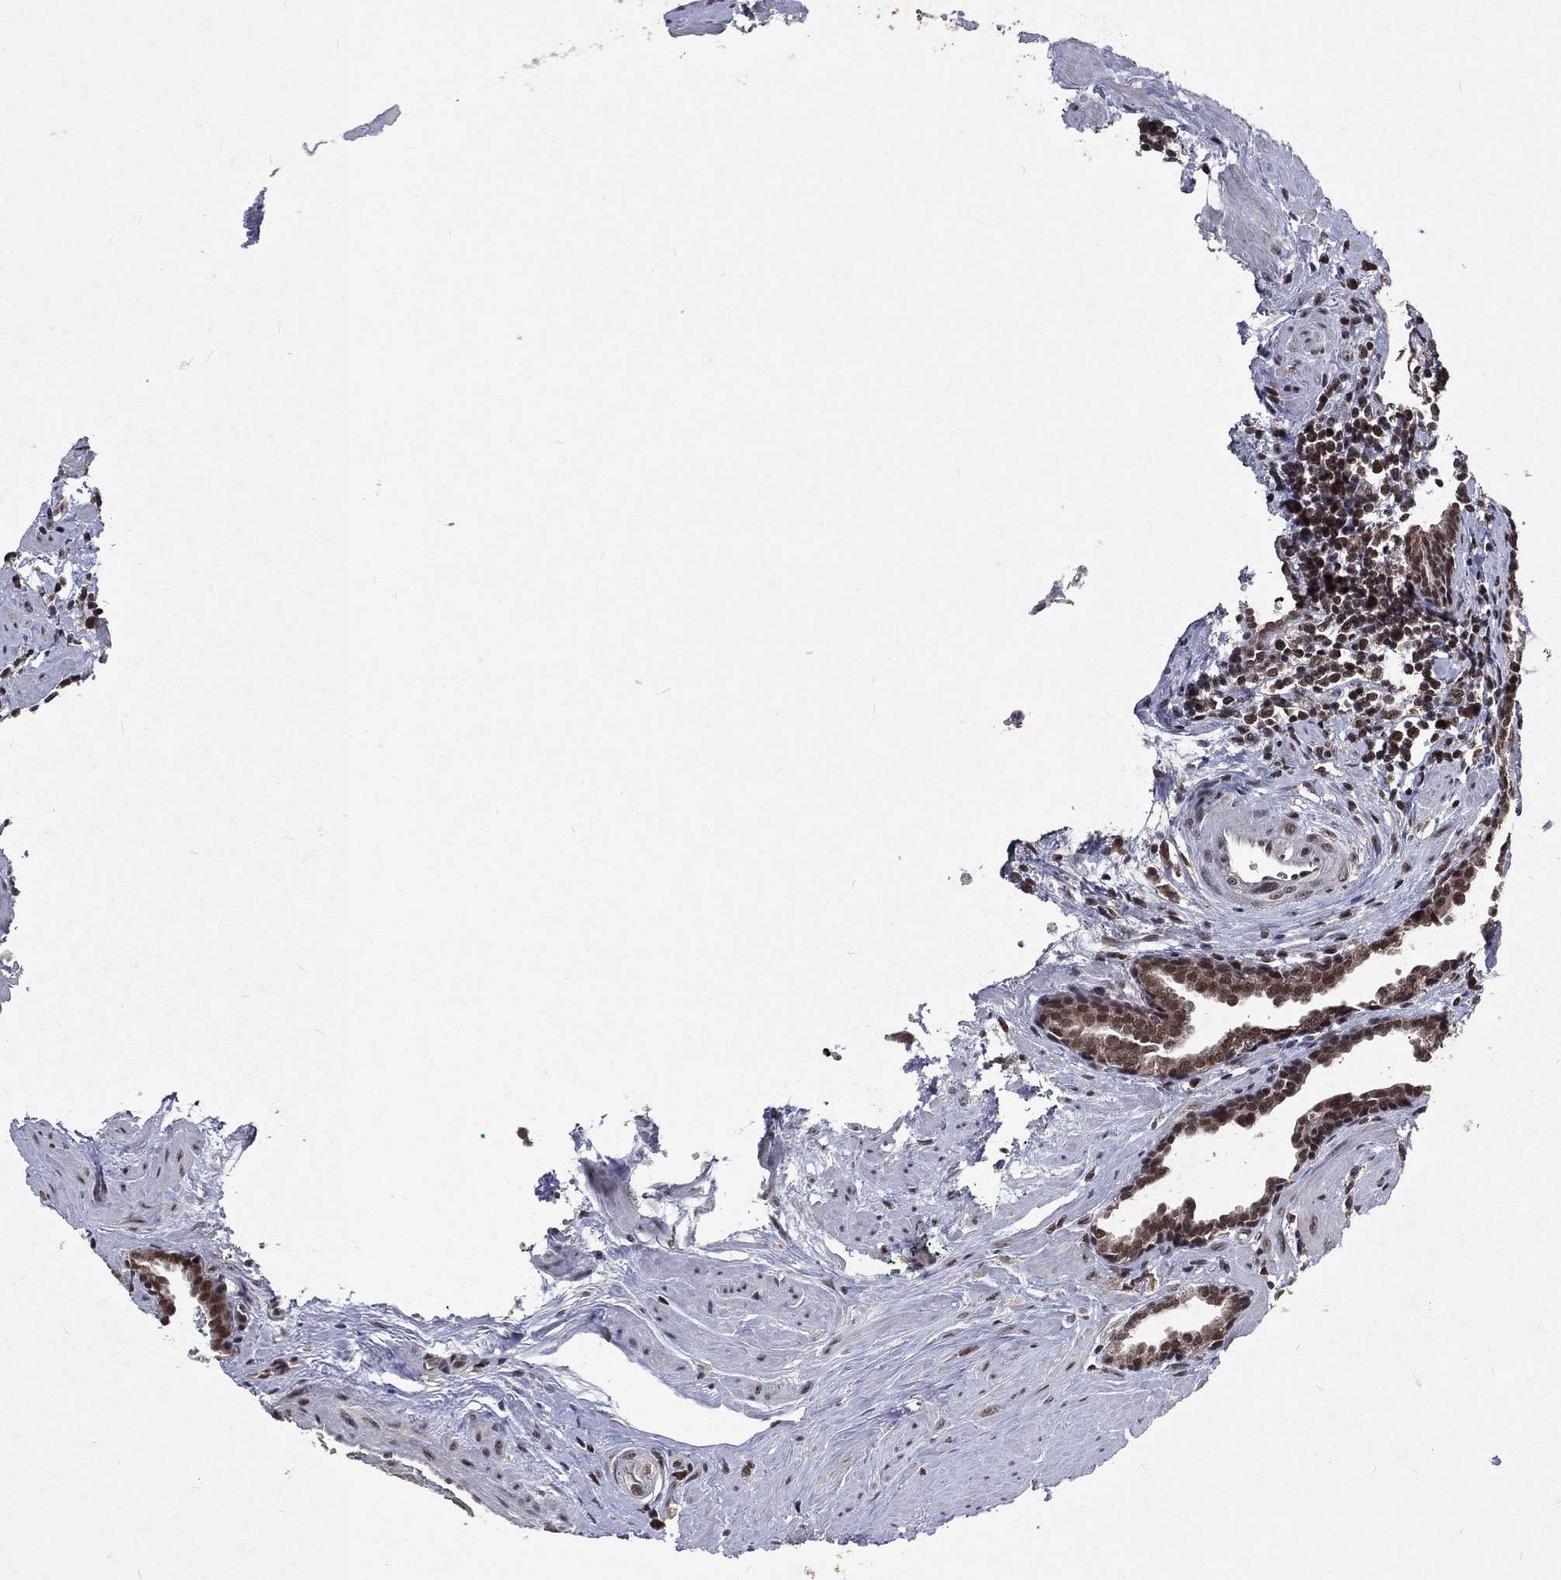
{"staining": {"intensity": "moderate", "quantity": ">75%", "location": "cytoplasmic/membranous,nuclear"}, "tissue": "prostate cancer", "cell_type": "Tumor cells", "image_type": "cancer", "snomed": [{"axis": "morphology", "description": "Adenocarcinoma, NOS"}, {"axis": "morphology", "description": "Adenocarcinoma, High grade"}, {"axis": "topography", "description": "Prostate"}], "caption": "About >75% of tumor cells in human adenocarcinoma (prostate) display moderate cytoplasmic/membranous and nuclear protein expression as visualized by brown immunohistochemical staining.", "gene": "DMAP1", "patient": {"sex": "male", "age": 64}}